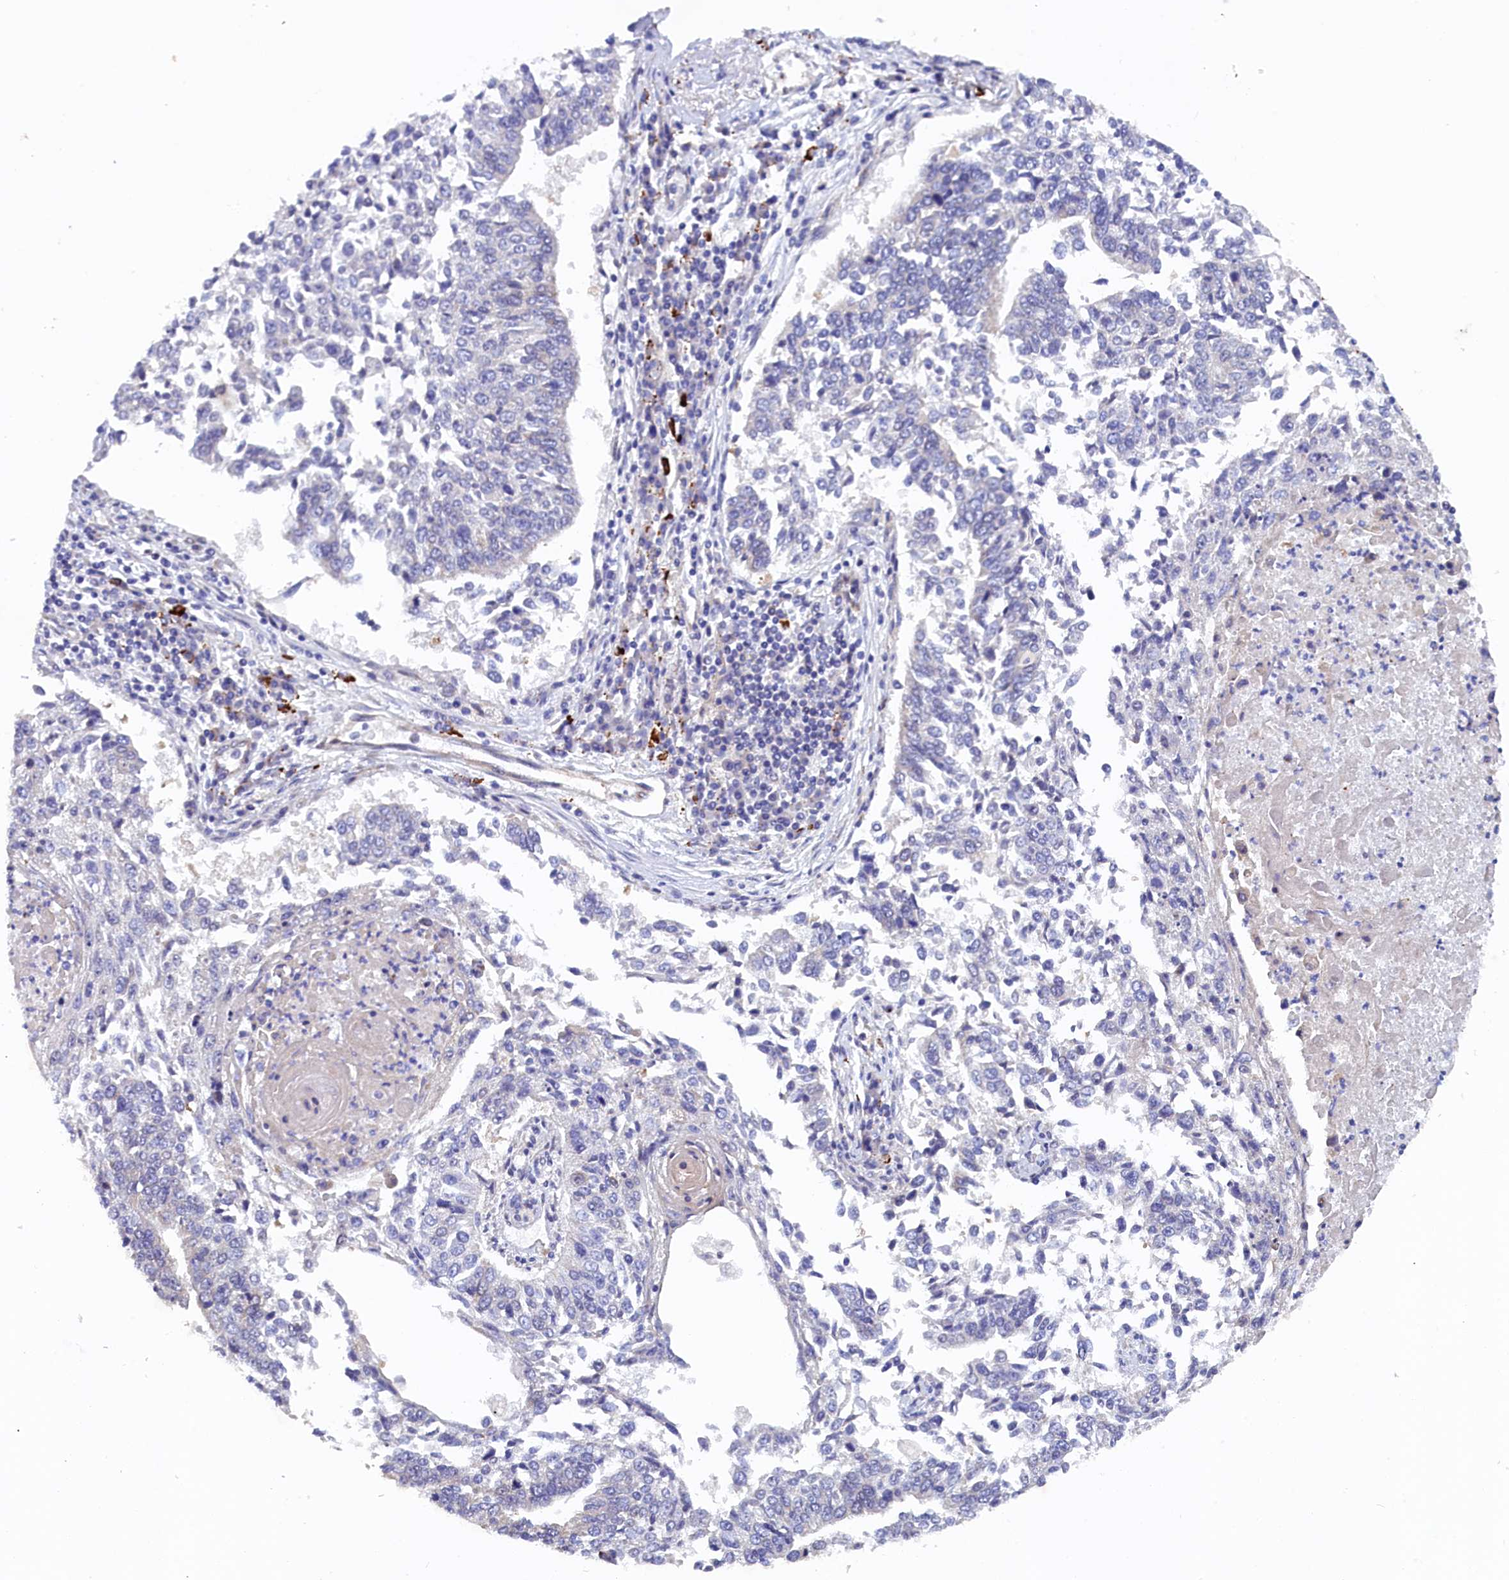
{"staining": {"intensity": "negative", "quantity": "none", "location": "none"}, "tissue": "lung cancer", "cell_type": "Tumor cells", "image_type": "cancer", "snomed": [{"axis": "morphology", "description": "Normal tissue, NOS"}, {"axis": "morphology", "description": "Squamous cell carcinoma, NOS"}, {"axis": "topography", "description": "Cartilage tissue"}, {"axis": "topography", "description": "Bronchus"}, {"axis": "topography", "description": "Lung"}, {"axis": "topography", "description": "Peripheral nerve tissue"}], "caption": "The micrograph displays no significant positivity in tumor cells of lung cancer (squamous cell carcinoma).", "gene": "JPT2", "patient": {"sex": "female", "age": 49}}